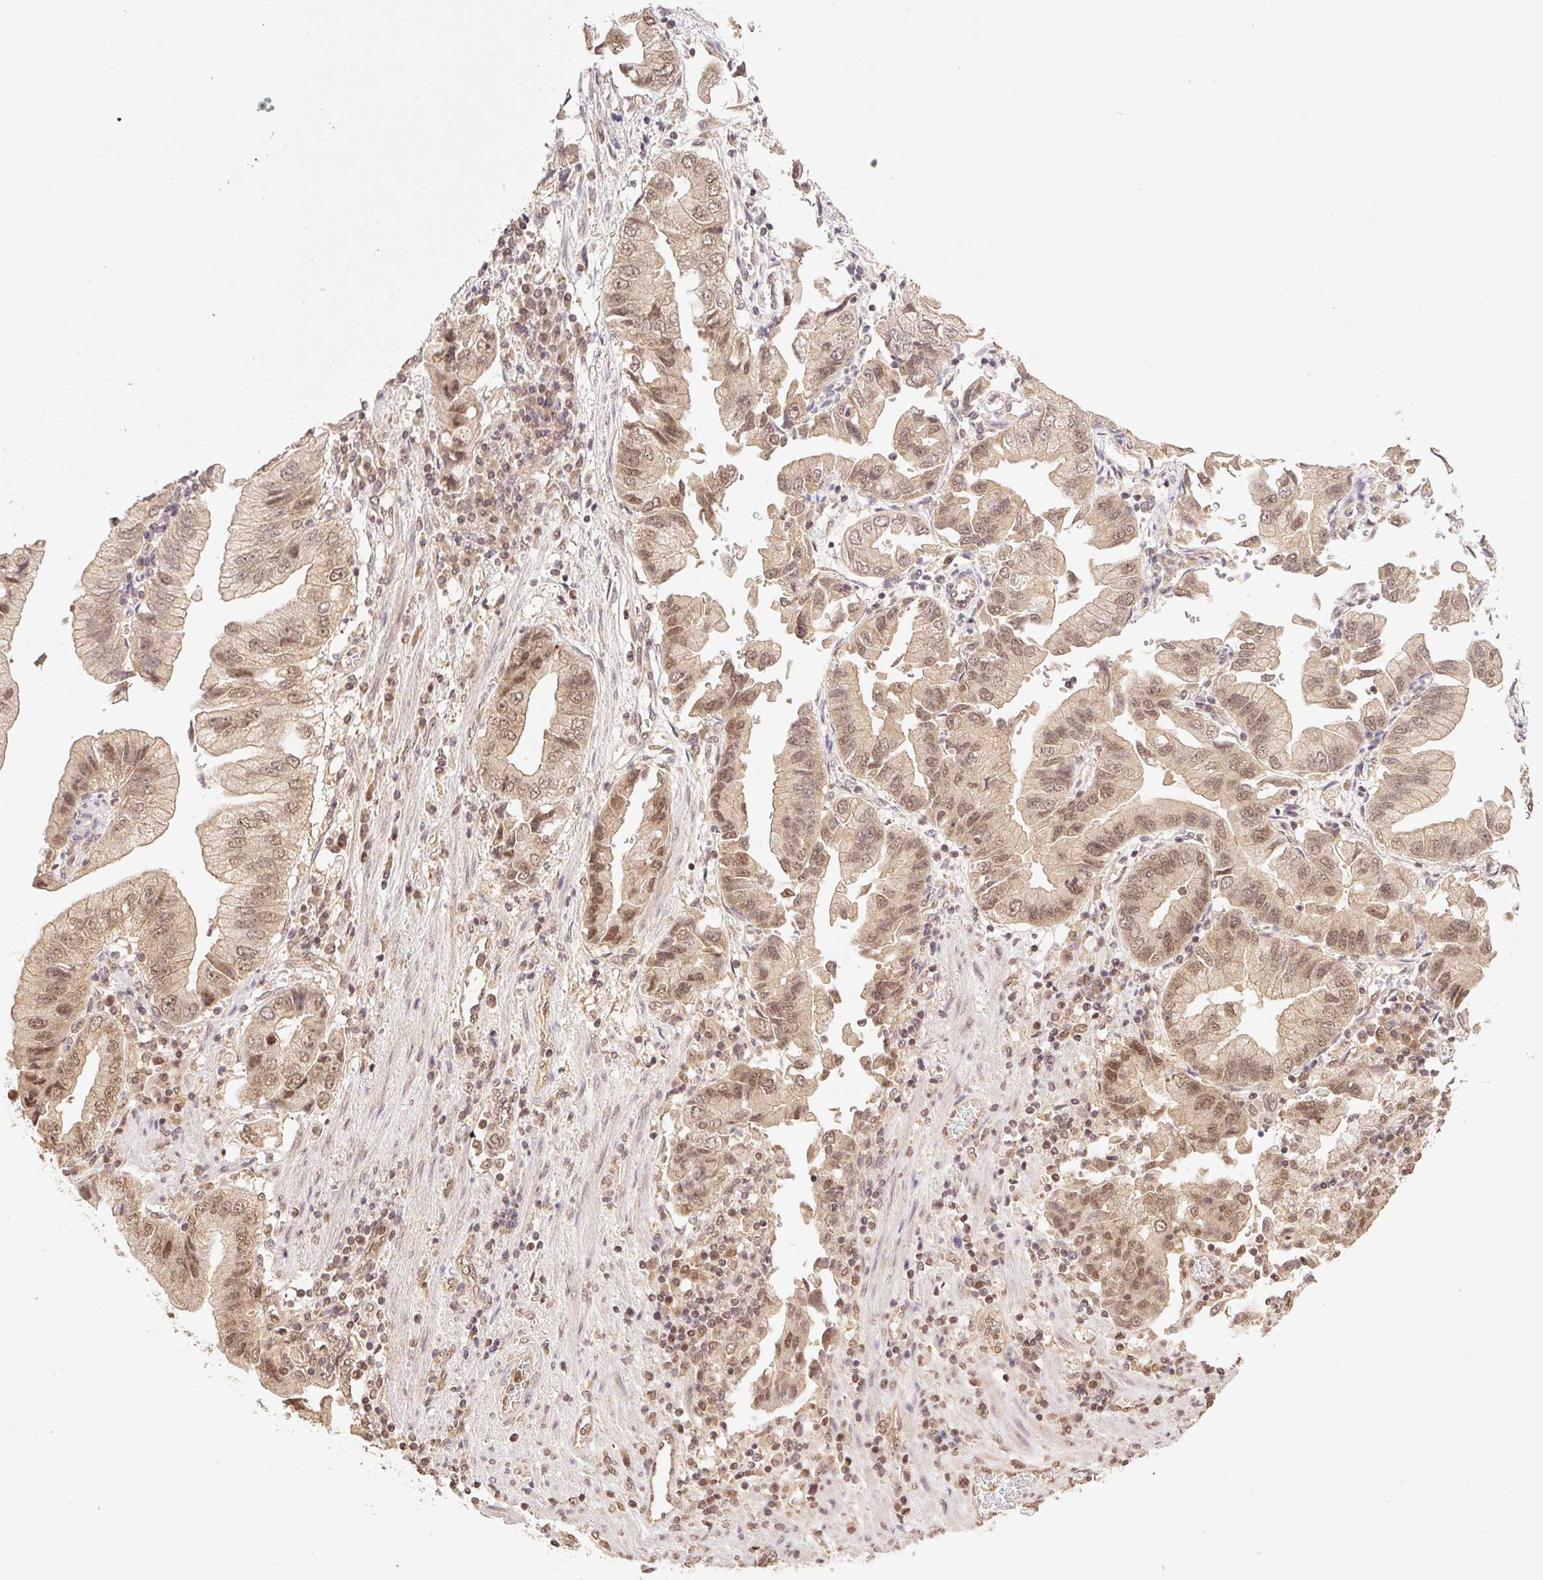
{"staining": {"intensity": "moderate", "quantity": ">75%", "location": "nuclear"}, "tissue": "stomach cancer", "cell_type": "Tumor cells", "image_type": "cancer", "snomed": [{"axis": "morphology", "description": "Adenocarcinoma, NOS"}, {"axis": "topography", "description": "Stomach"}], "caption": "A medium amount of moderate nuclear staining is identified in approximately >75% of tumor cells in stomach cancer tissue.", "gene": "VPS25", "patient": {"sex": "male", "age": 62}}